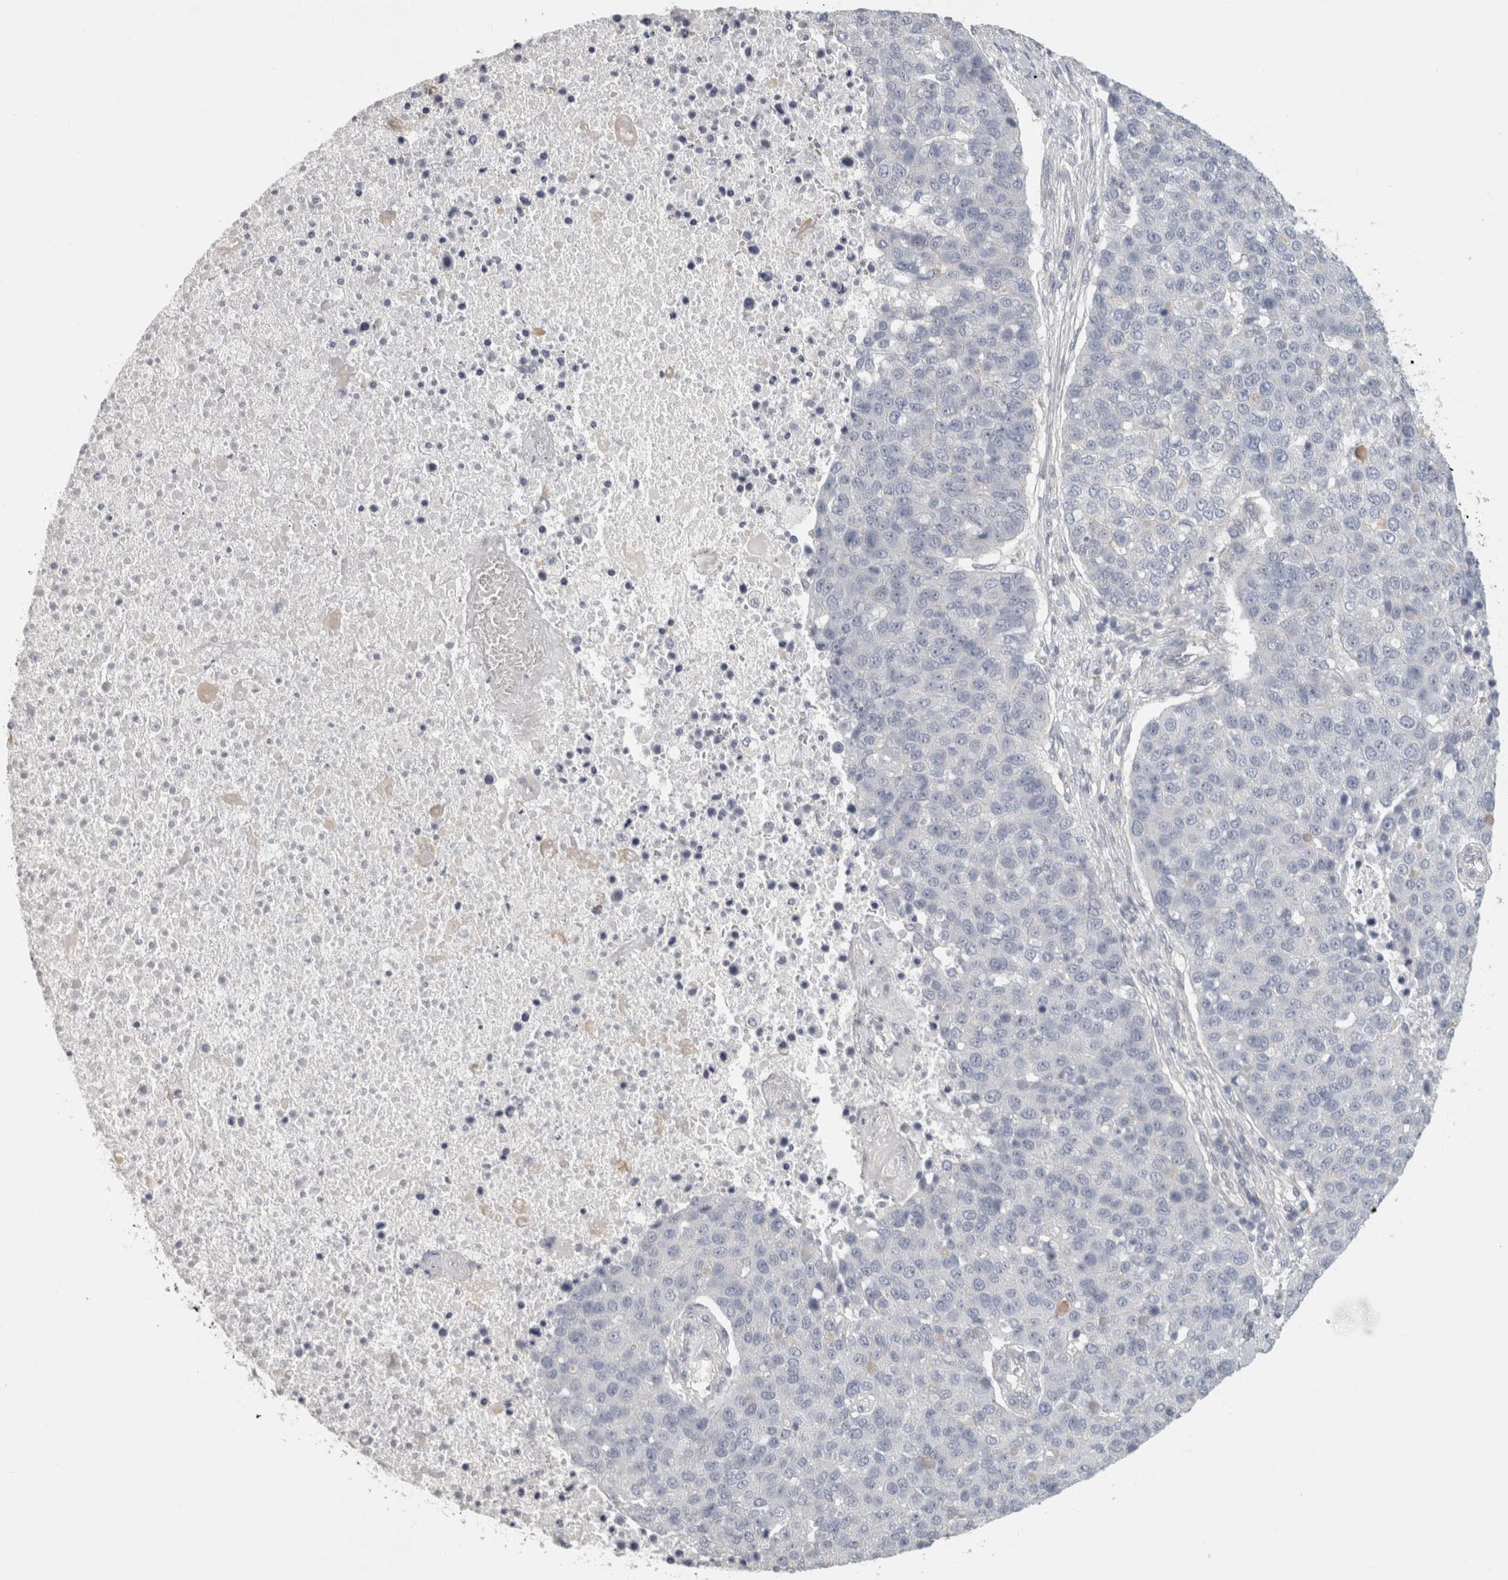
{"staining": {"intensity": "negative", "quantity": "none", "location": "none"}, "tissue": "pancreatic cancer", "cell_type": "Tumor cells", "image_type": "cancer", "snomed": [{"axis": "morphology", "description": "Adenocarcinoma, NOS"}, {"axis": "topography", "description": "Pancreas"}], "caption": "Immunohistochemistry image of human adenocarcinoma (pancreatic) stained for a protein (brown), which exhibits no positivity in tumor cells. (Immunohistochemistry, brightfield microscopy, high magnification).", "gene": "FBLIM1", "patient": {"sex": "female", "age": 61}}